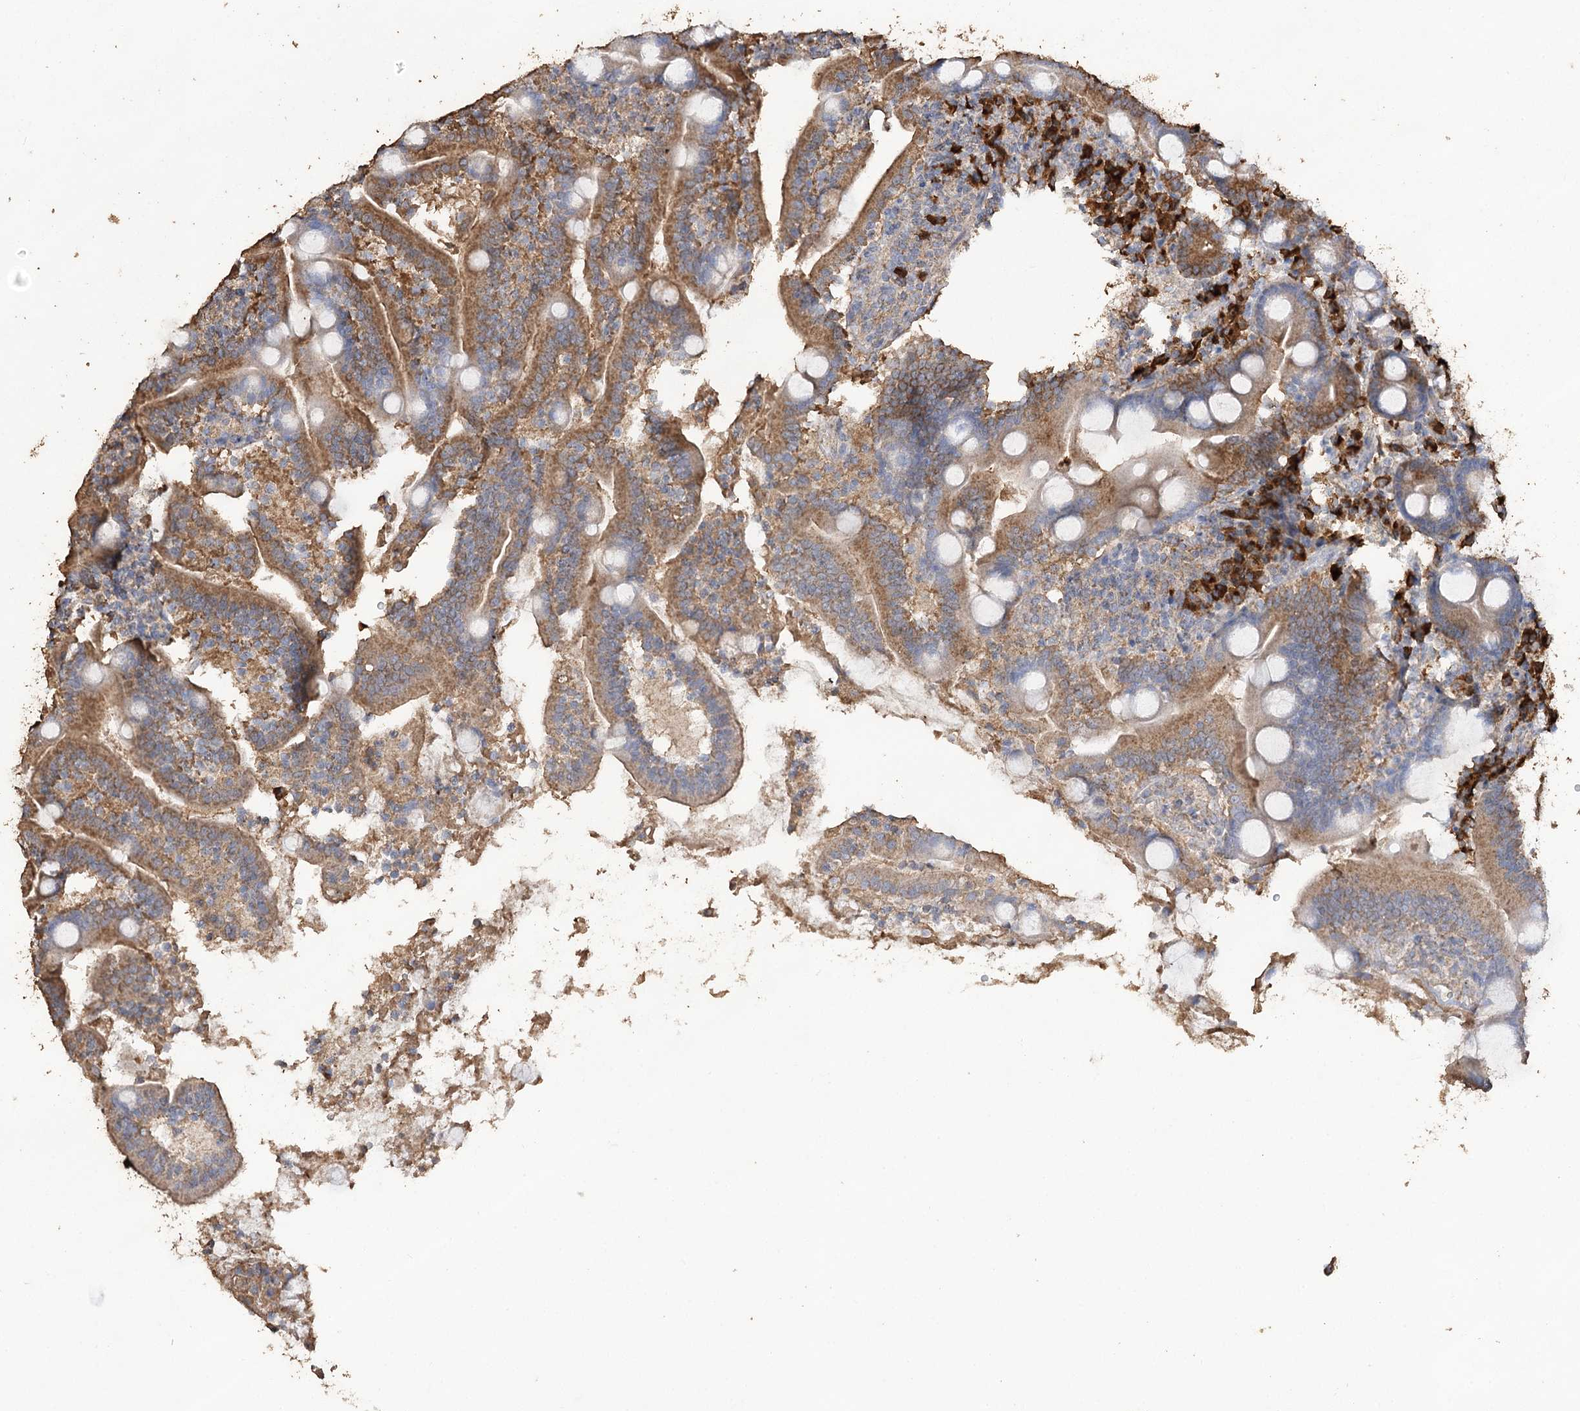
{"staining": {"intensity": "moderate", "quantity": ">75%", "location": "cytoplasmic/membranous"}, "tissue": "duodenum", "cell_type": "Glandular cells", "image_type": "normal", "snomed": [{"axis": "morphology", "description": "Normal tissue, NOS"}, {"axis": "topography", "description": "Duodenum"}], "caption": "Human duodenum stained for a protein (brown) demonstrates moderate cytoplasmic/membranous positive staining in about >75% of glandular cells.", "gene": "IREB2", "patient": {"sex": "male", "age": 35}}